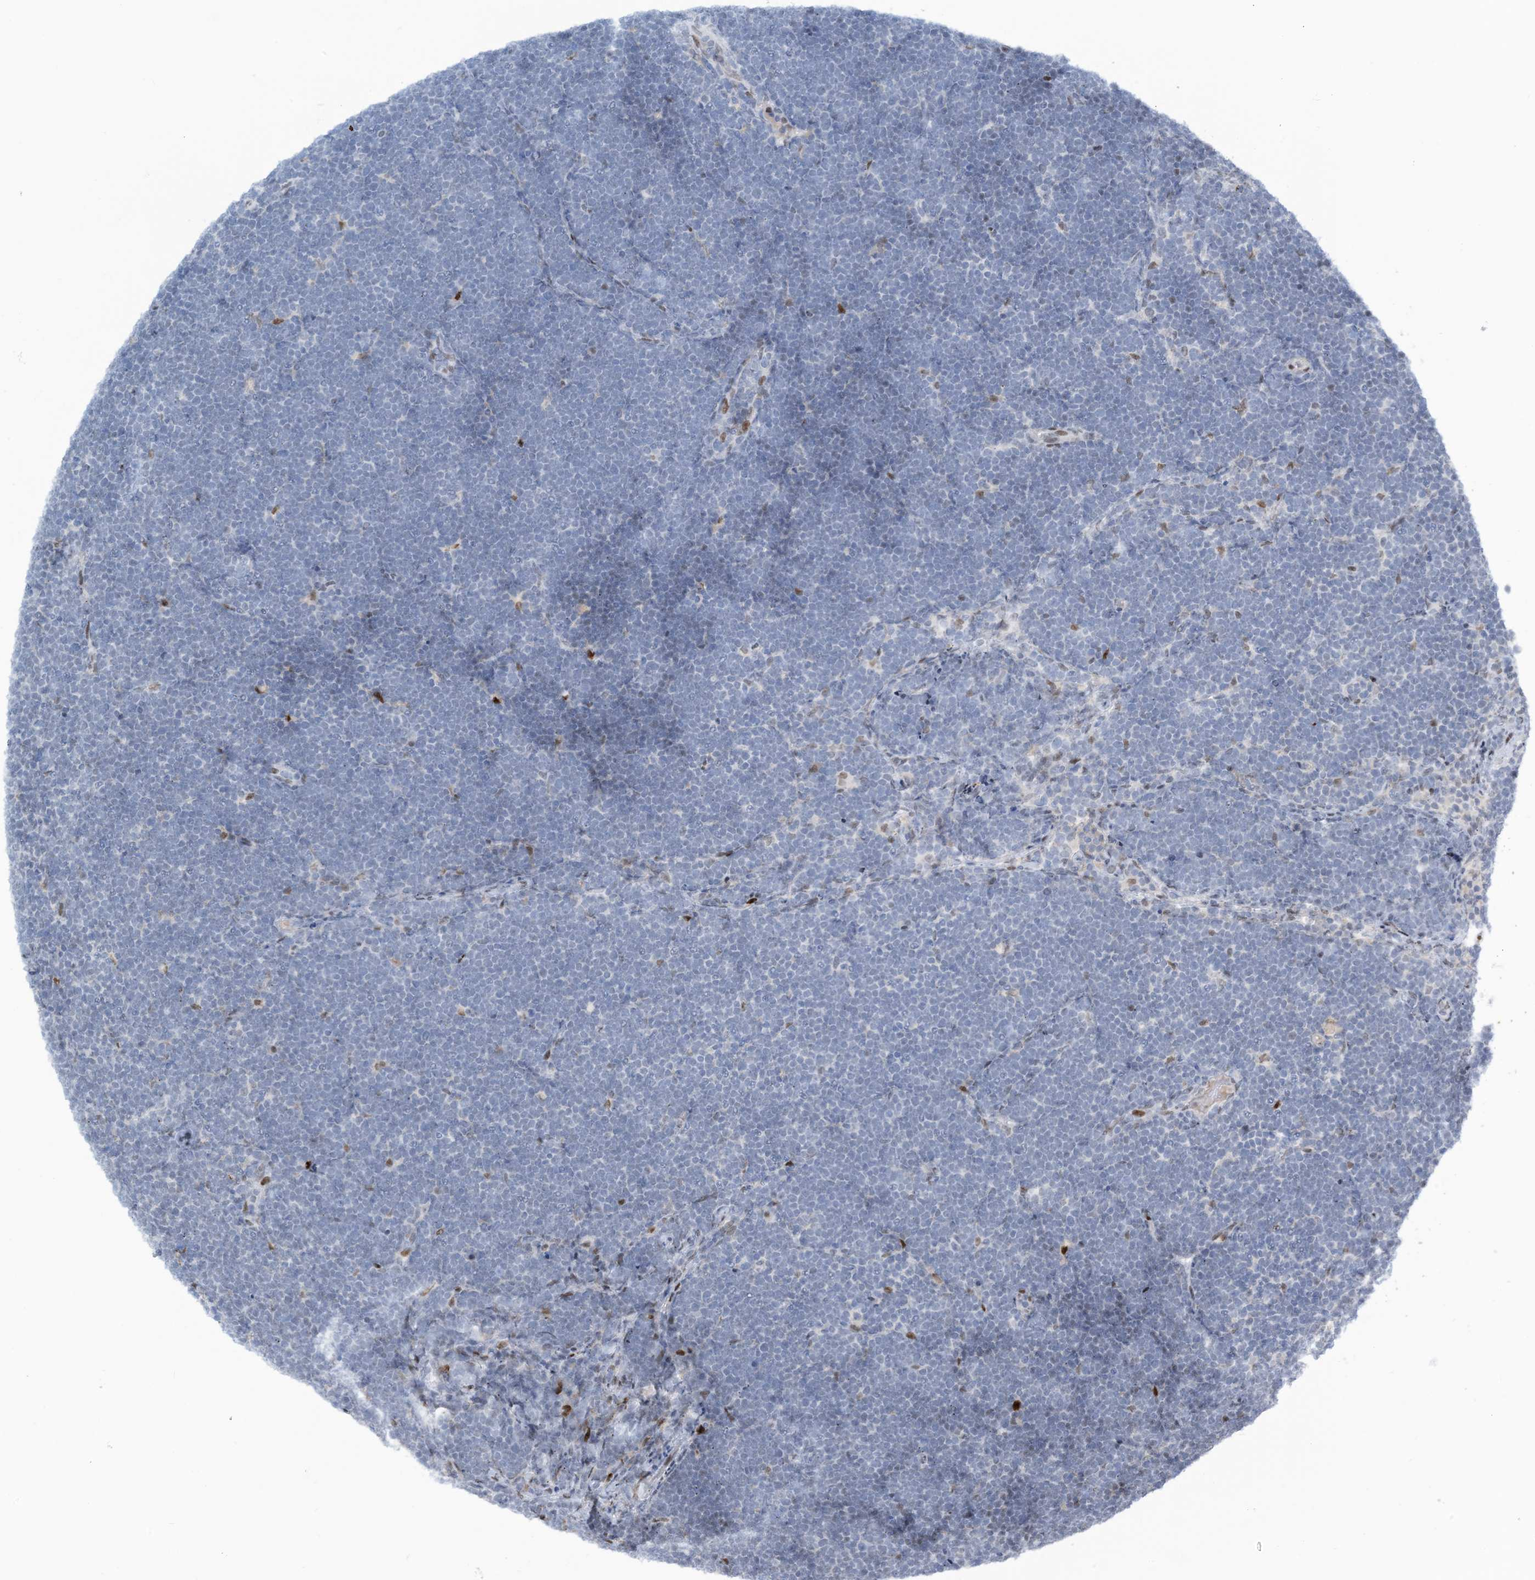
{"staining": {"intensity": "negative", "quantity": "none", "location": "none"}, "tissue": "lymphoma", "cell_type": "Tumor cells", "image_type": "cancer", "snomed": [{"axis": "morphology", "description": "Malignant lymphoma, non-Hodgkin's type, High grade"}, {"axis": "topography", "description": "Lymph node"}], "caption": "Tumor cells show no significant protein positivity in lymphoma. (Brightfield microscopy of DAB (3,3'-diaminobenzidine) immunohistochemistry (IHC) at high magnification).", "gene": "HEMK1", "patient": {"sex": "male", "age": 13}}